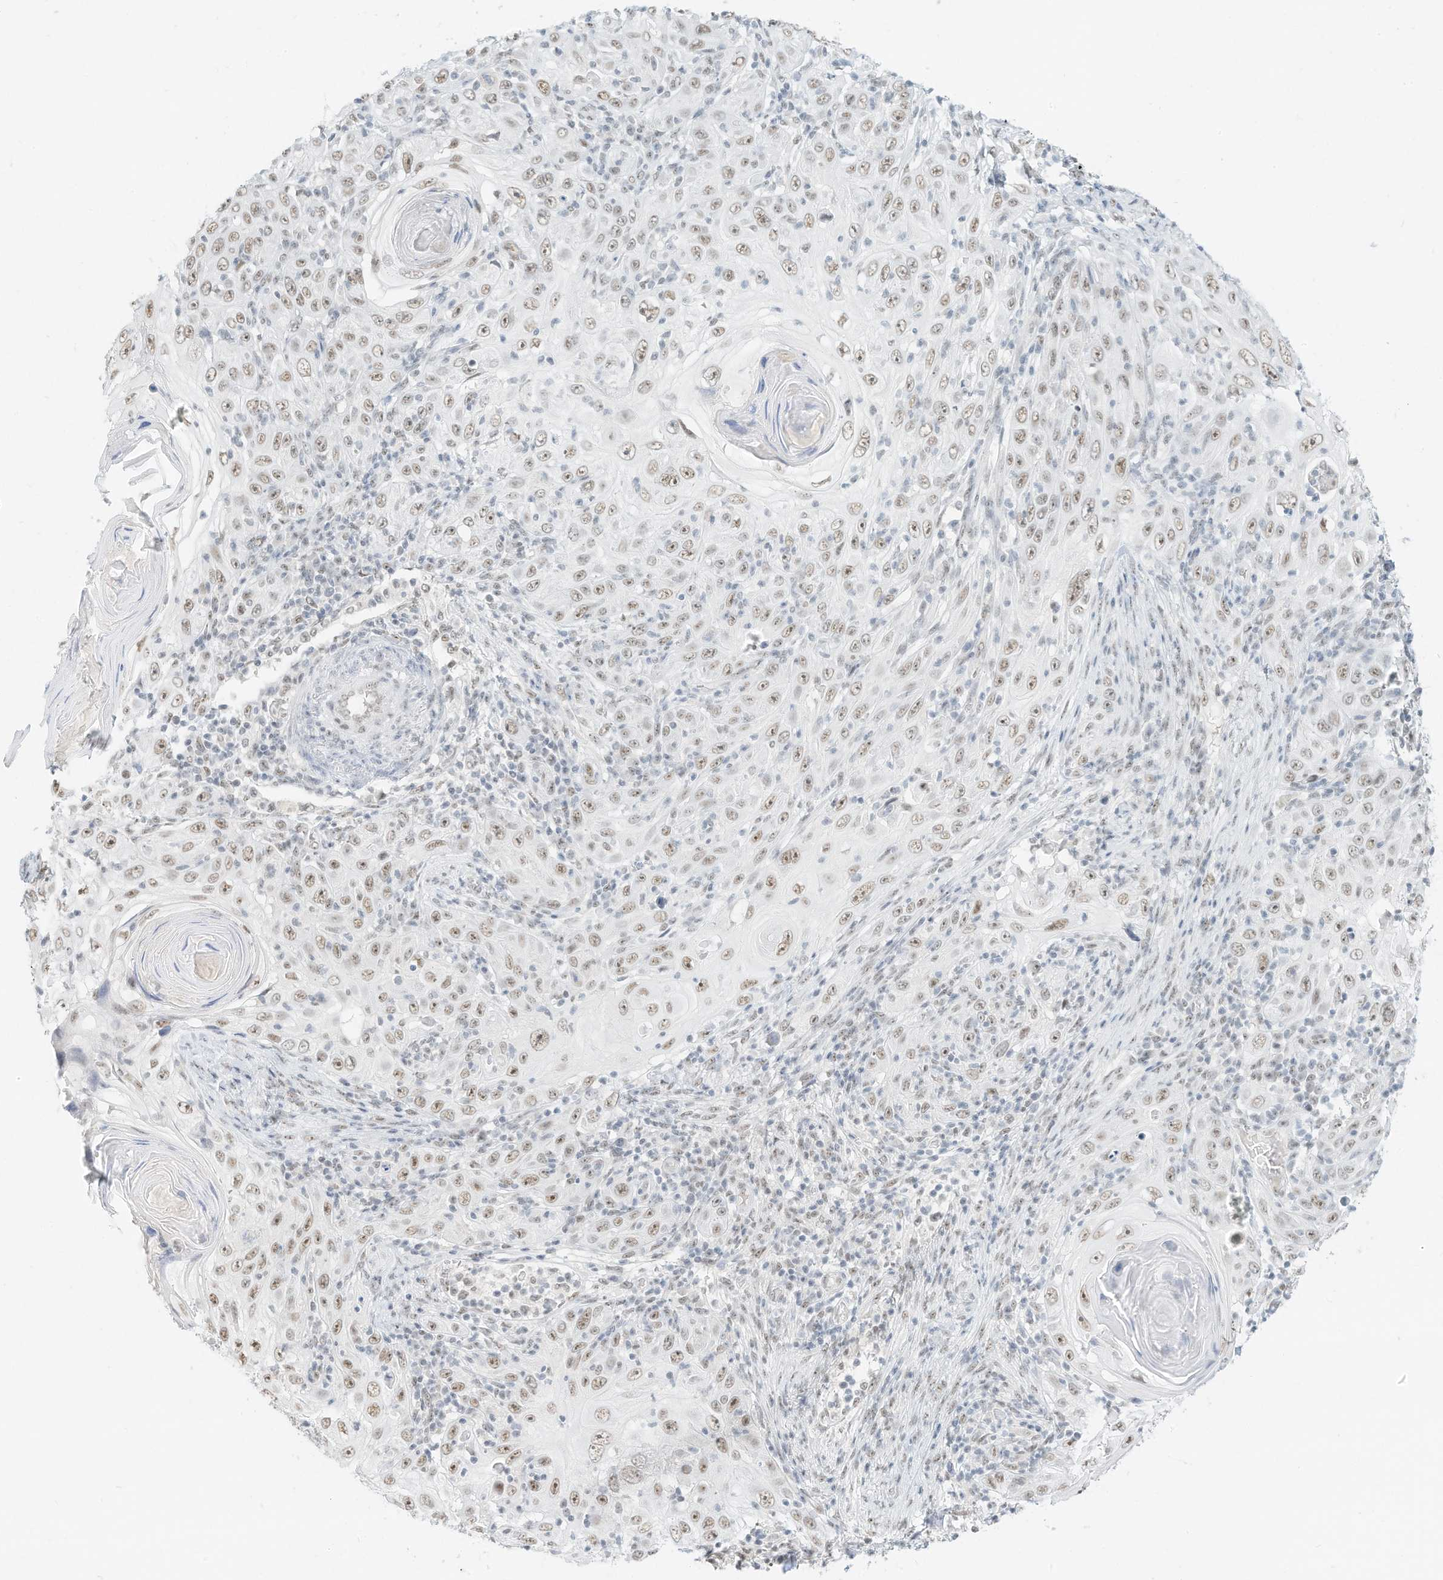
{"staining": {"intensity": "weak", "quantity": ">75%", "location": "nuclear"}, "tissue": "skin cancer", "cell_type": "Tumor cells", "image_type": "cancer", "snomed": [{"axis": "morphology", "description": "Squamous cell carcinoma, NOS"}, {"axis": "topography", "description": "Skin"}], "caption": "Weak nuclear expression for a protein is seen in approximately >75% of tumor cells of squamous cell carcinoma (skin) using IHC.", "gene": "PGC", "patient": {"sex": "female", "age": 88}}